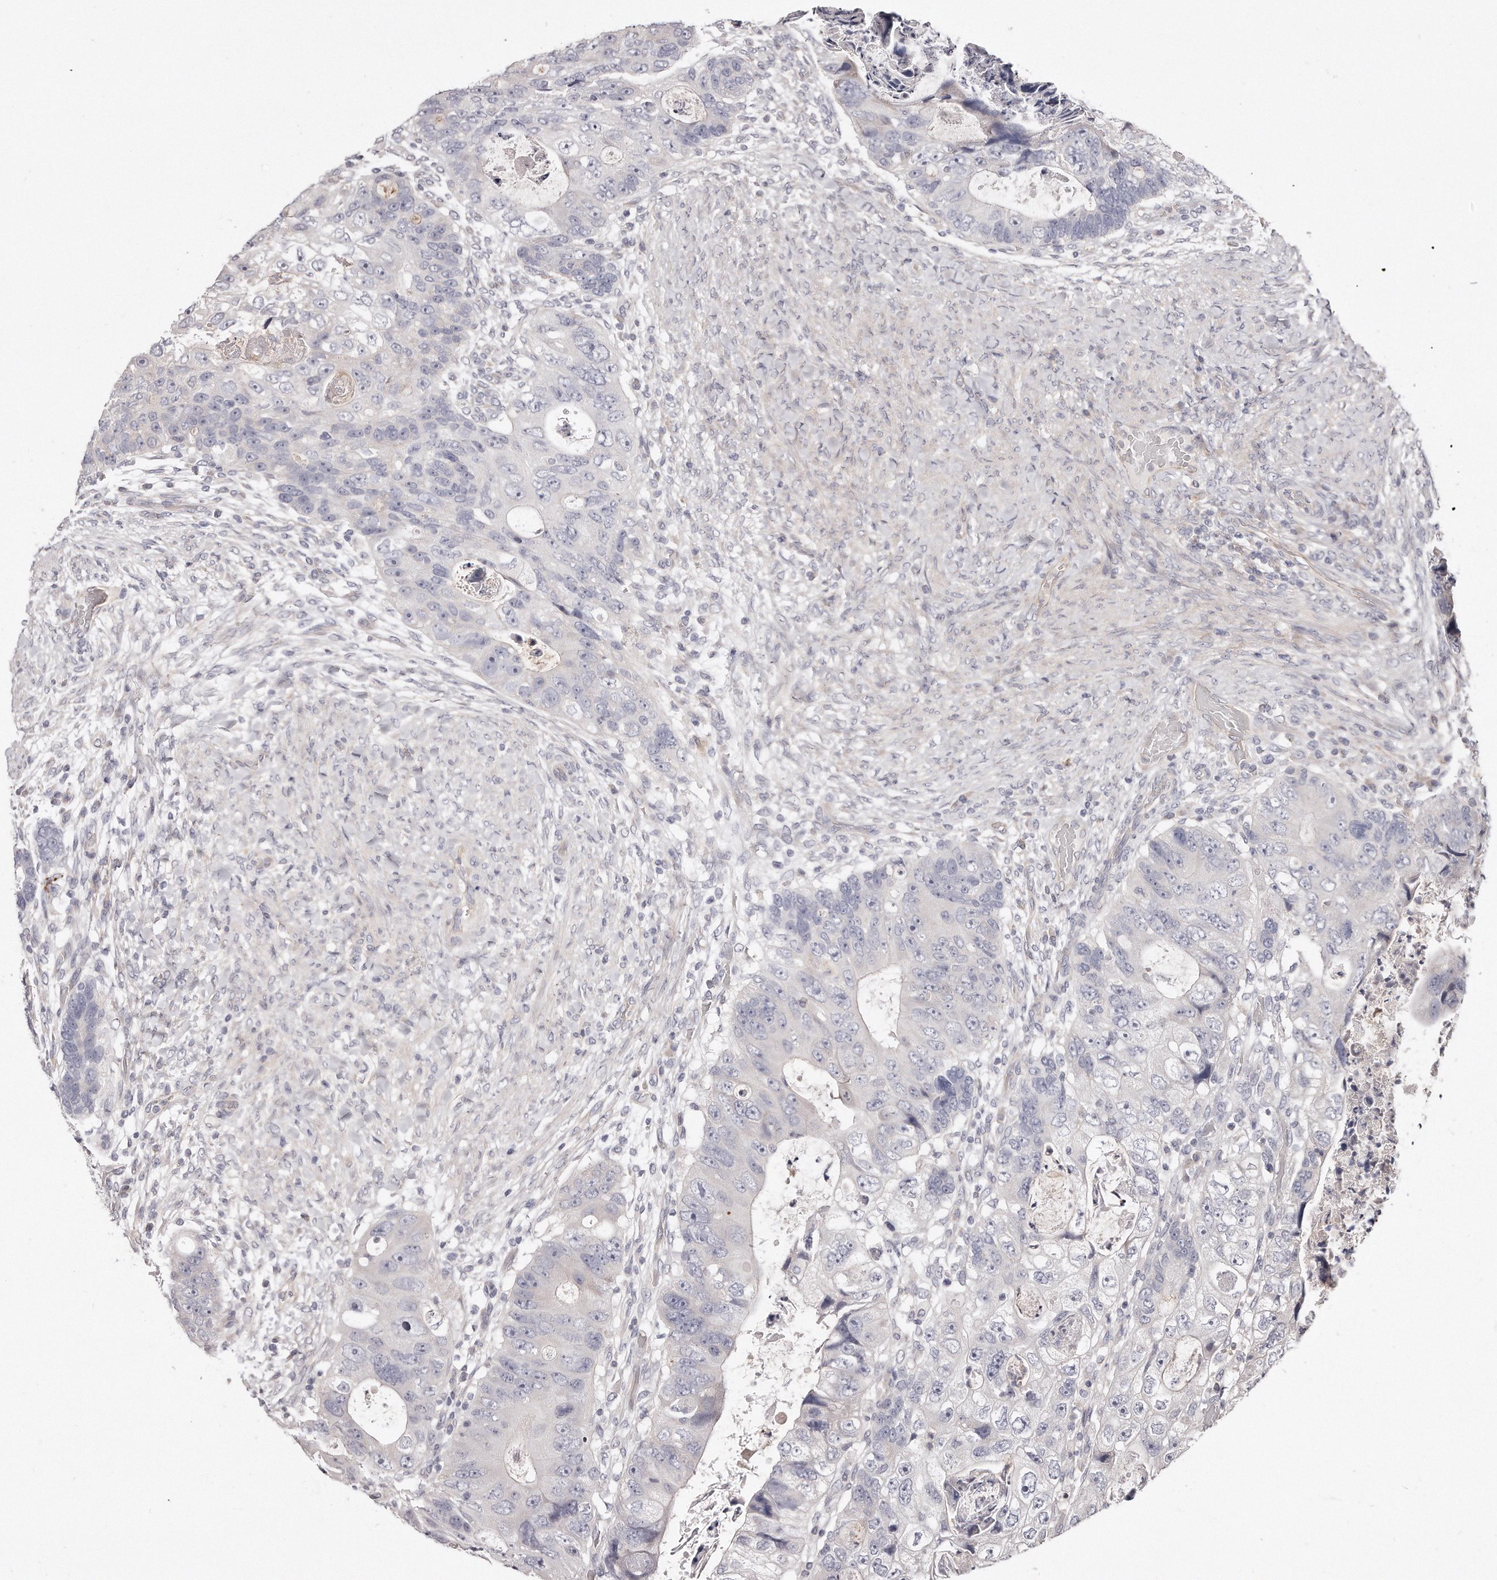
{"staining": {"intensity": "negative", "quantity": "none", "location": "none"}, "tissue": "colorectal cancer", "cell_type": "Tumor cells", "image_type": "cancer", "snomed": [{"axis": "morphology", "description": "Adenocarcinoma, NOS"}, {"axis": "topography", "description": "Rectum"}], "caption": "Adenocarcinoma (colorectal) was stained to show a protein in brown. There is no significant positivity in tumor cells.", "gene": "TTLL4", "patient": {"sex": "male", "age": 59}}